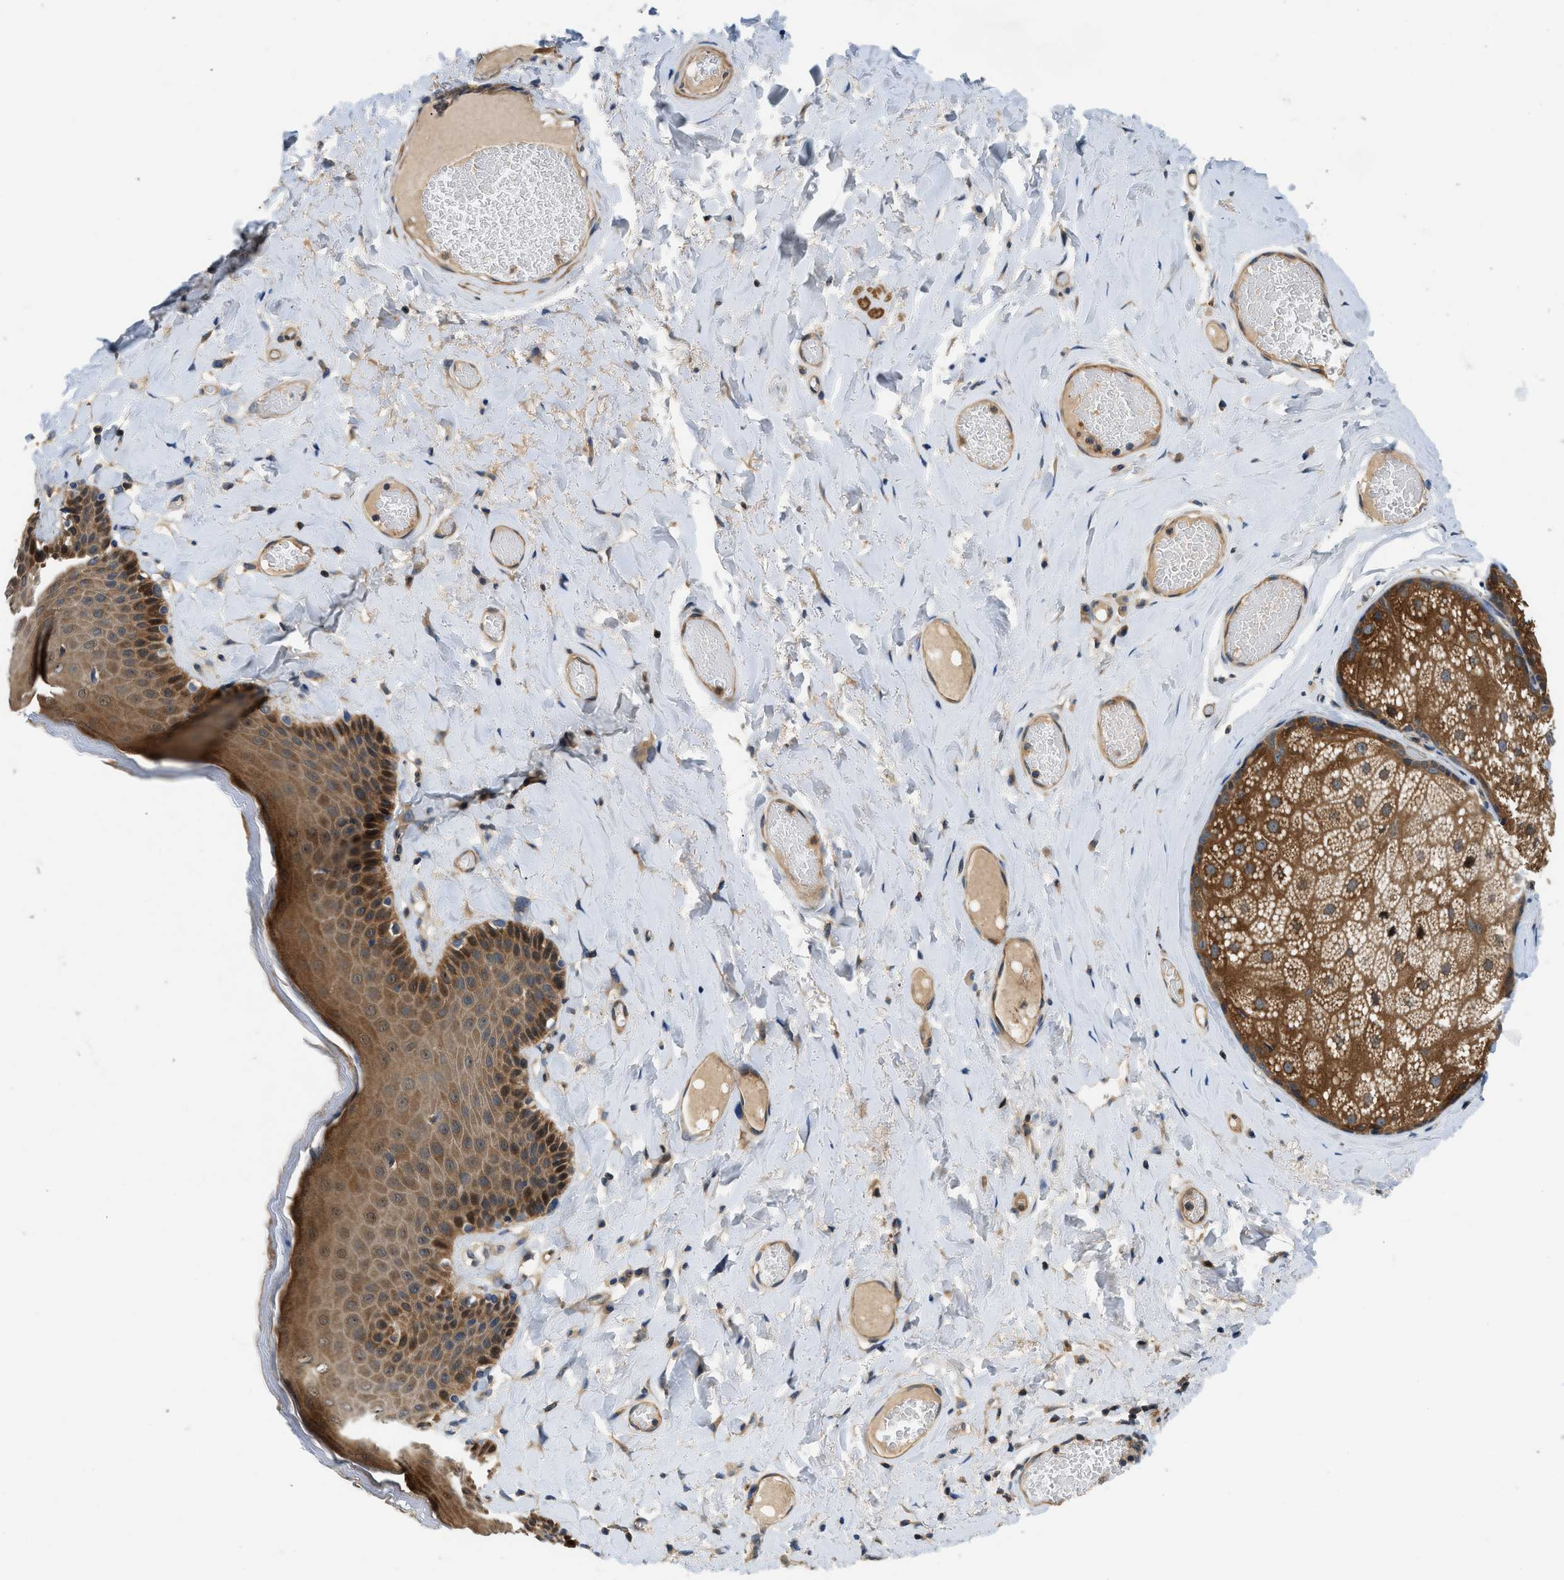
{"staining": {"intensity": "strong", "quantity": ">75%", "location": "cytoplasmic/membranous,nuclear"}, "tissue": "skin", "cell_type": "Epidermal cells", "image_type": "normal", "snomed": [{"axis": "morphology", "description": "Normal tissue, NOS"}, {"axis": "topography", "description": "Anal"}], "caption": "Protein positivity by IHC displays strong cytoplasmic/membranous,nuclear positivity in about >75% of epidermal cells in unremarkable skin.", "gene": "GPR31", "patient": {"sex": "male", "age": 69}}